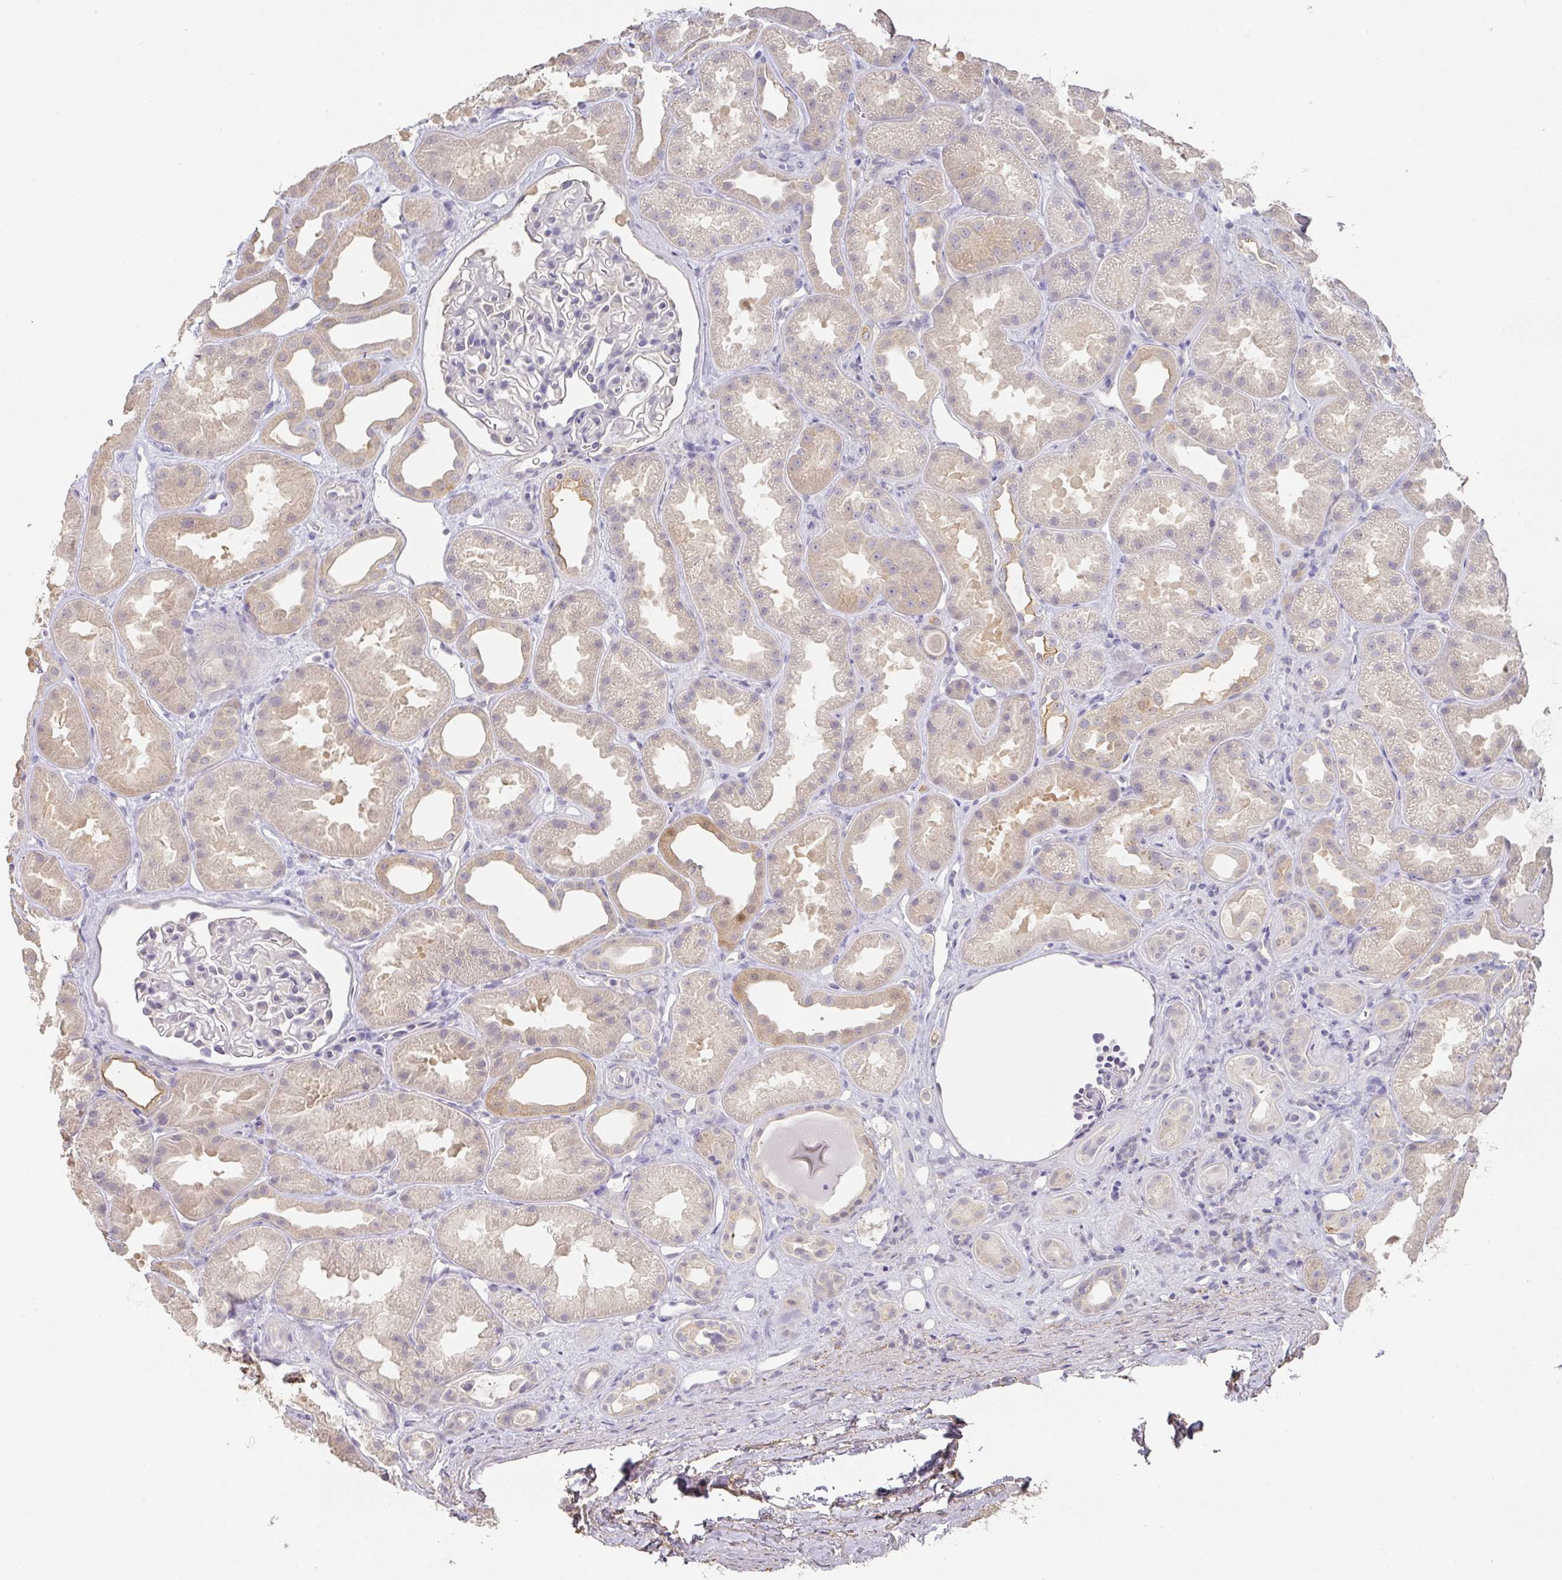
{"staining": {"intensity": "negative", "quantity": "none", "location": "none"}, "tissue": "kidney", "cell_type": "Cells in glomeruli", "image_type": "normal", "snomed": [{"axis": "morphology", "description": "Normal tissue, NOS"}, {"axis": "topography", "description": "Kidney"}], "caption": "Immunohistochemistry histopathology image of benign kidney stained for a protein (brown), which reveals no positivity in cells in glomeruli.", "gene": "FOXN4", "patient": {"sex": "male", "age": 61}}